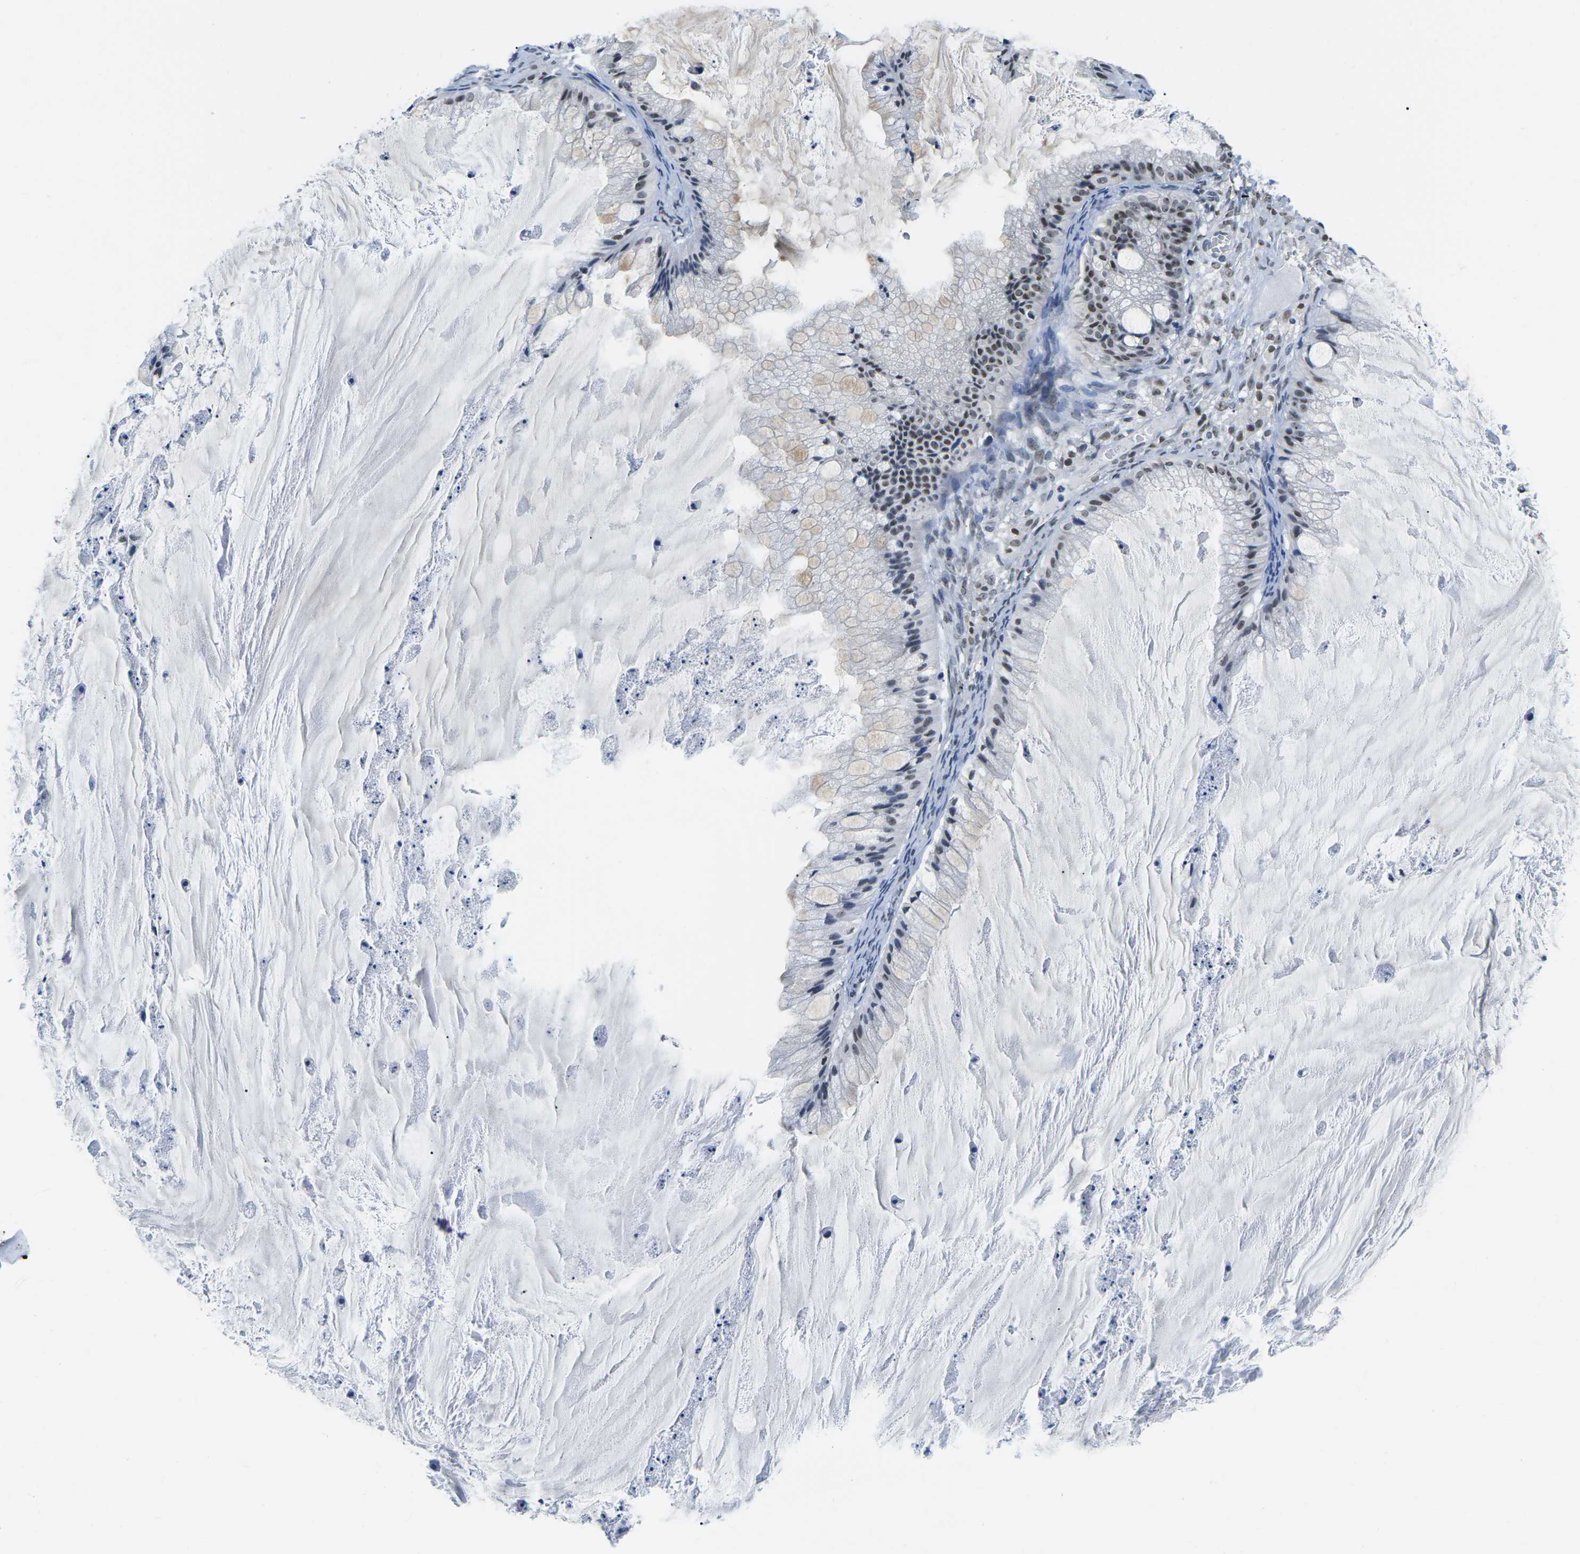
{"staining": {"intensity": "moderate", "quantity": ">75%", "location": "nuclear"}, "tissue": "ovarian cancer", "cell_type": "Tumor cells", "image_type": "cancer", "snomed": [{"axis": "morphology", "description": "Cystadenocarcinoma, mucinous, NOS"}, {"axis": "topography", "description": "Ovary"}], "caption": "An immunohistochemistry (IHC) image of neoplastic tissue is shown. Protein staining in brown shows moderate nuclear positivity in ovarian cancer within tumor cells.", "gene": "NSRP1", "patient": {"sex": "female", "age": 57}}